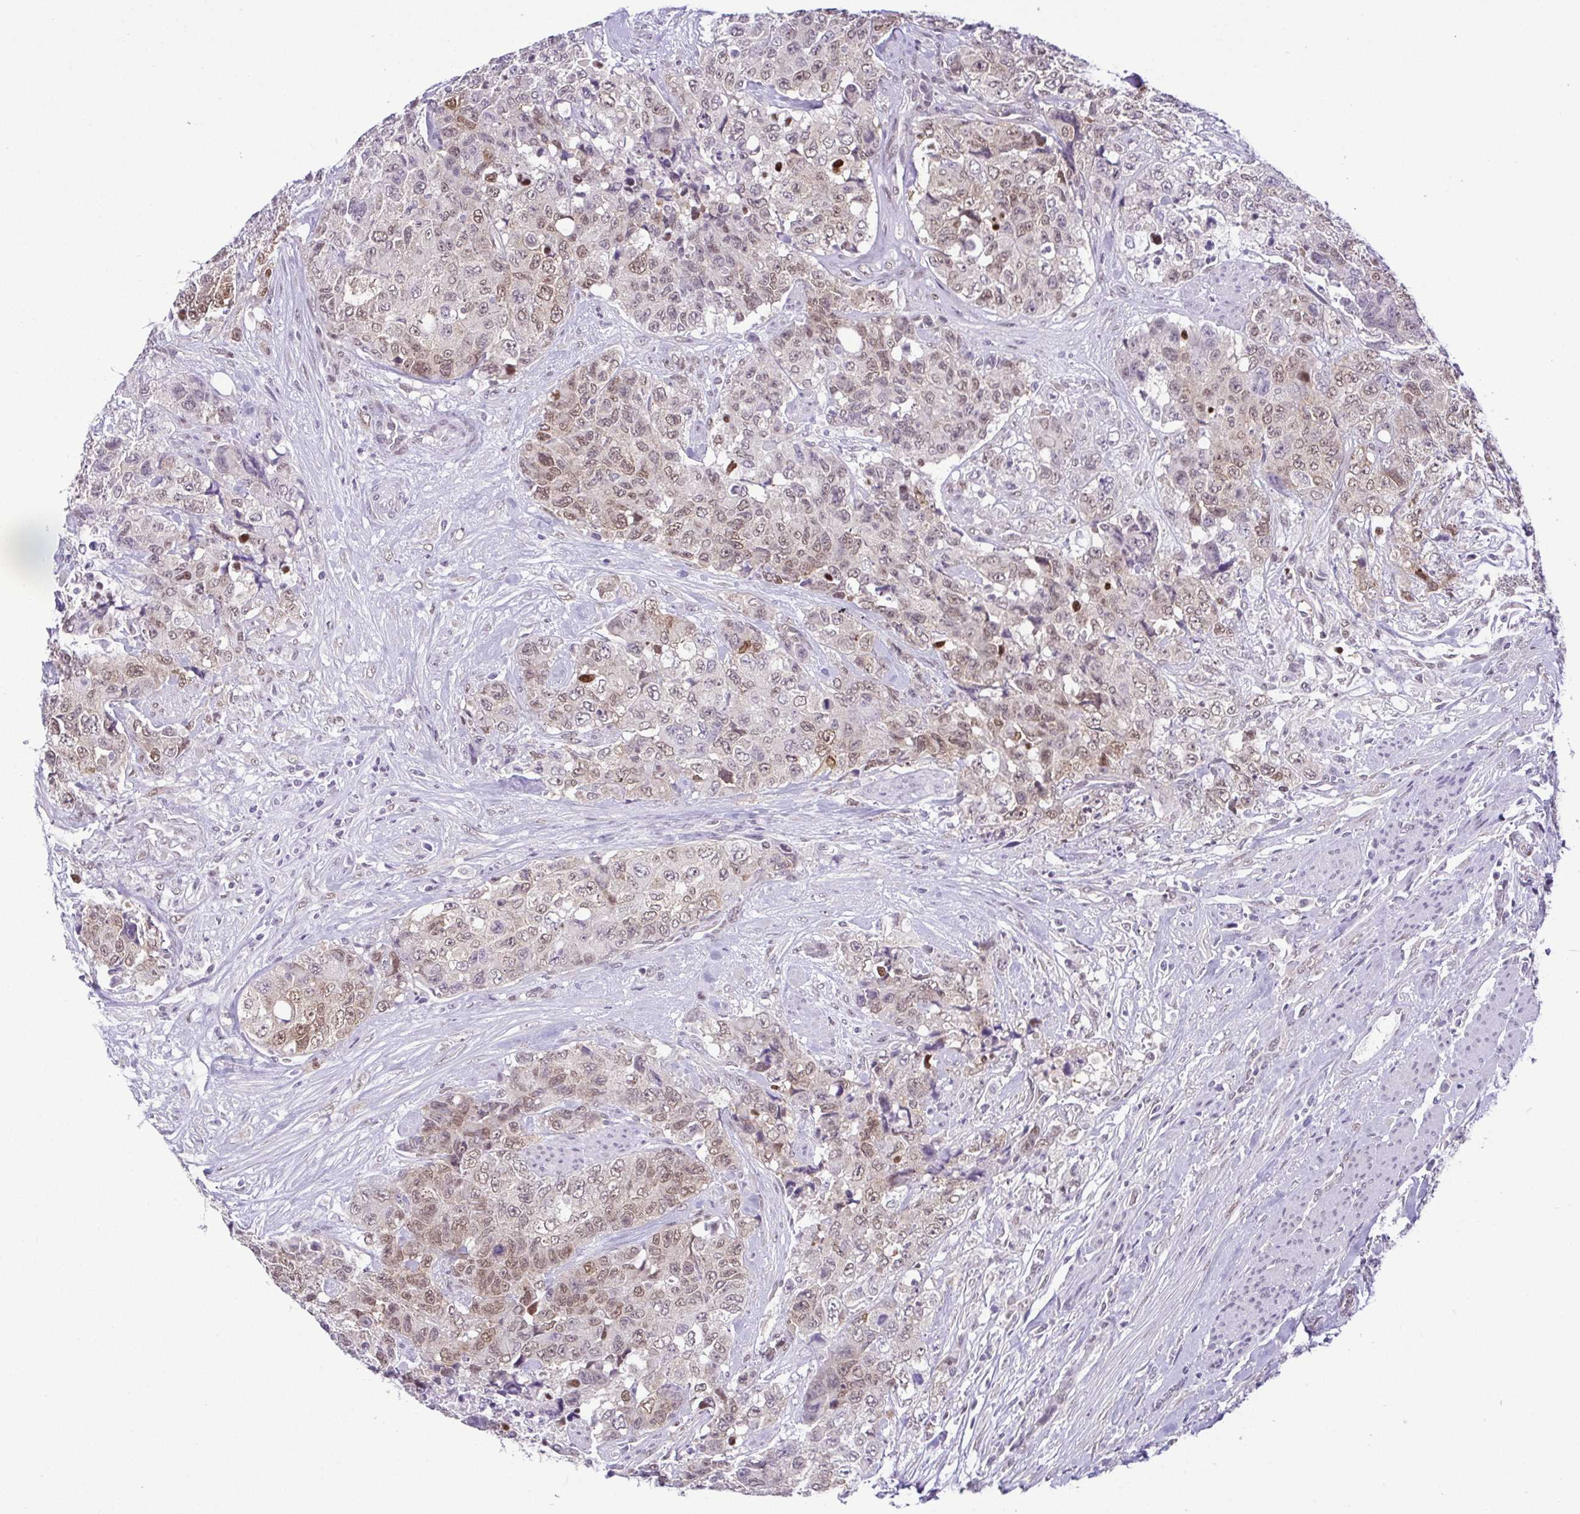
{"staining": {"intensity": "weak", "quantity": ">75%", "location": "nuclear"}, "tissue": "urothelial cancer", "cell_type": "Tumor cells", "image_type": "cancer", "snomed": [{"axis": "morphology", "description": "Urothelial carcinoma, High grade"}, {"axis": "topography", "description": "Urinary bladder"}], "caption": "This micrograph demonstrates immunohistochemistry (IHC) staining of urothelial cancer, with low weak nuclear positivity in about >75% of tumor cells.", "gene": "RBM3", "patient": {"sex": "female", "age": 78}}